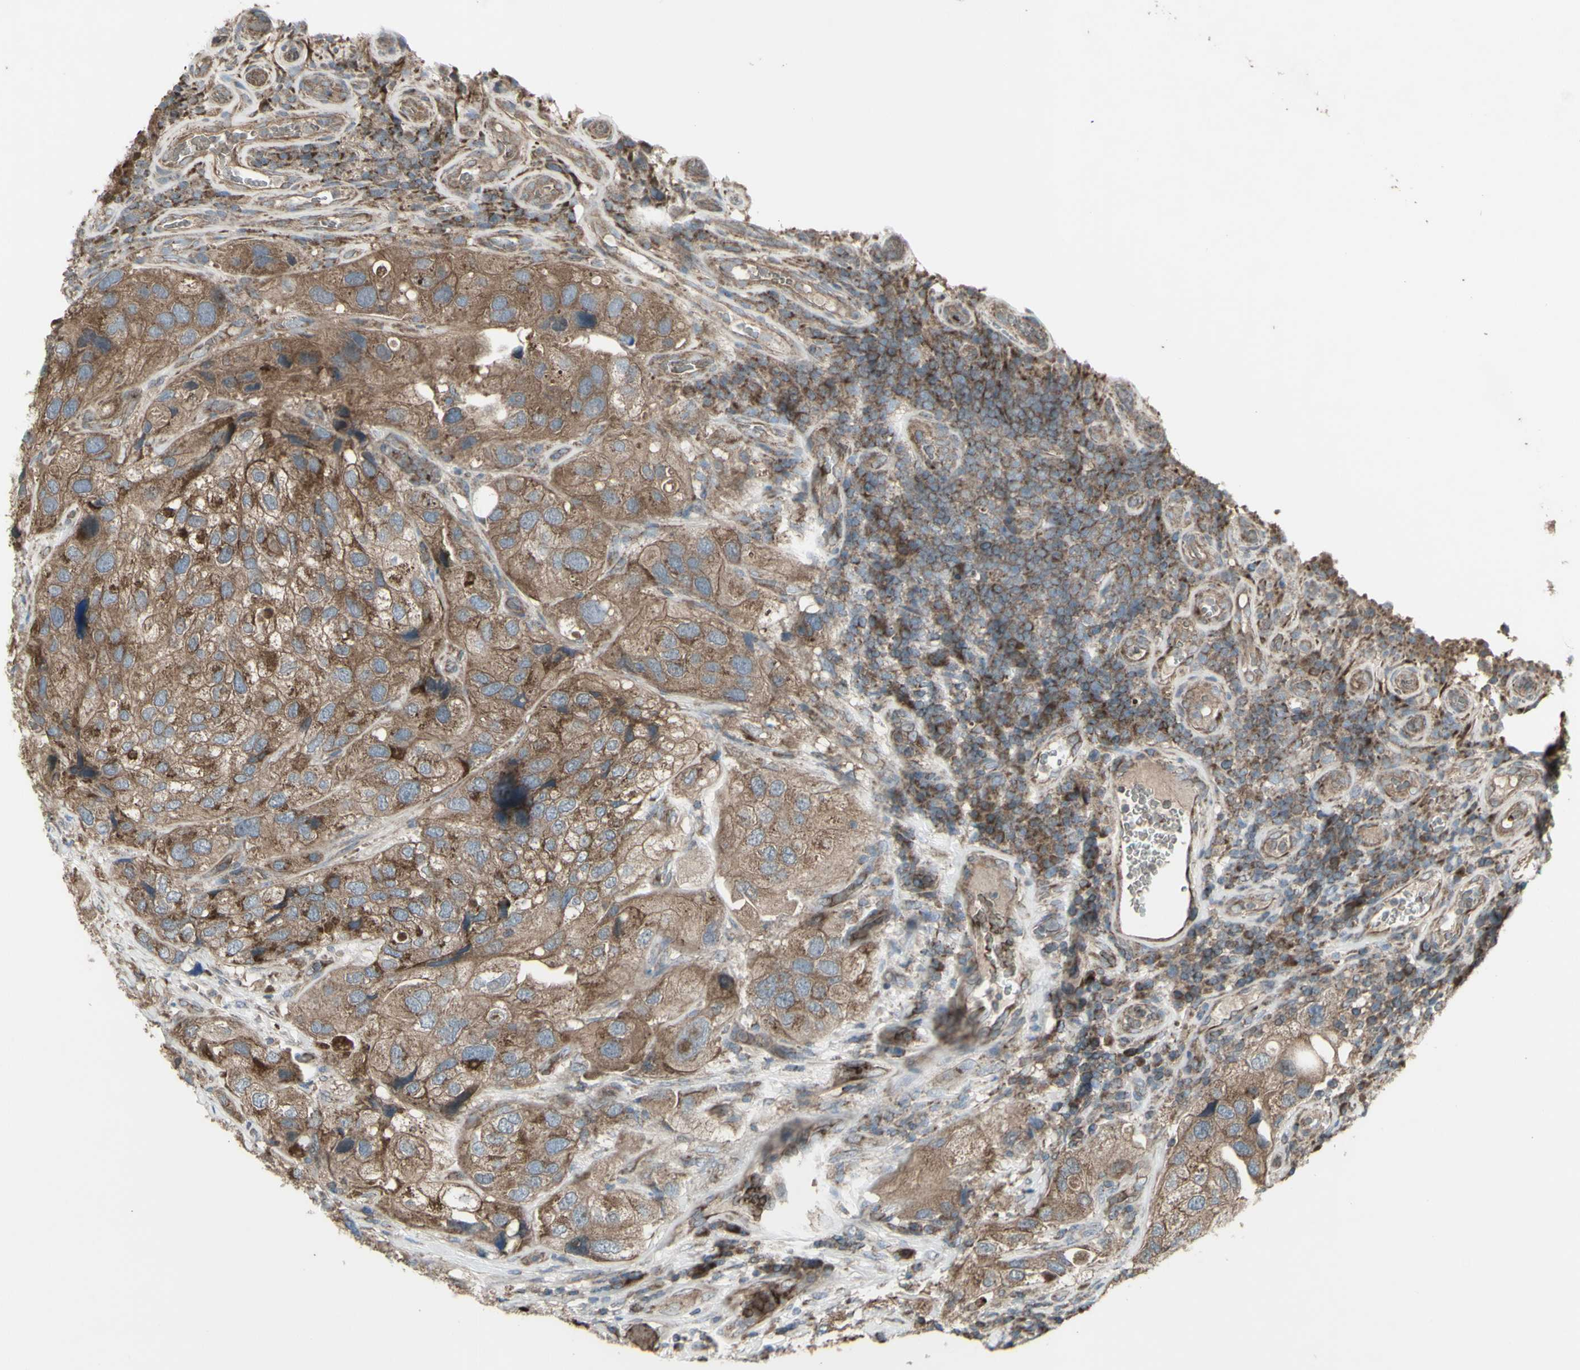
{"staining": {"intensity": "moderate", "quantity": ">75%", "location": "cytoplasmic/membranous"}, "tissue": "urothelial cancer", "cell_type": "Tumor cells", "image_type": "cancer", "snomed": [{"axis": "morphology", "description": "Urothelial carcinoma, High grade"}, {"axis": "topography", "description": "Urinary bladder"}], "caption": "Protein positivity by IHC displays moderate cytoplasmic/membranous staining in about >75% of tumor cells in high-grade urothelial carcinoma. The staining is performed using DAB brown chromogen to label protein expression. The nuclei are counter-stained blue using hematoxylin.", "gene": "SHC1", "patient": {"sex": "female", "age": 64}}